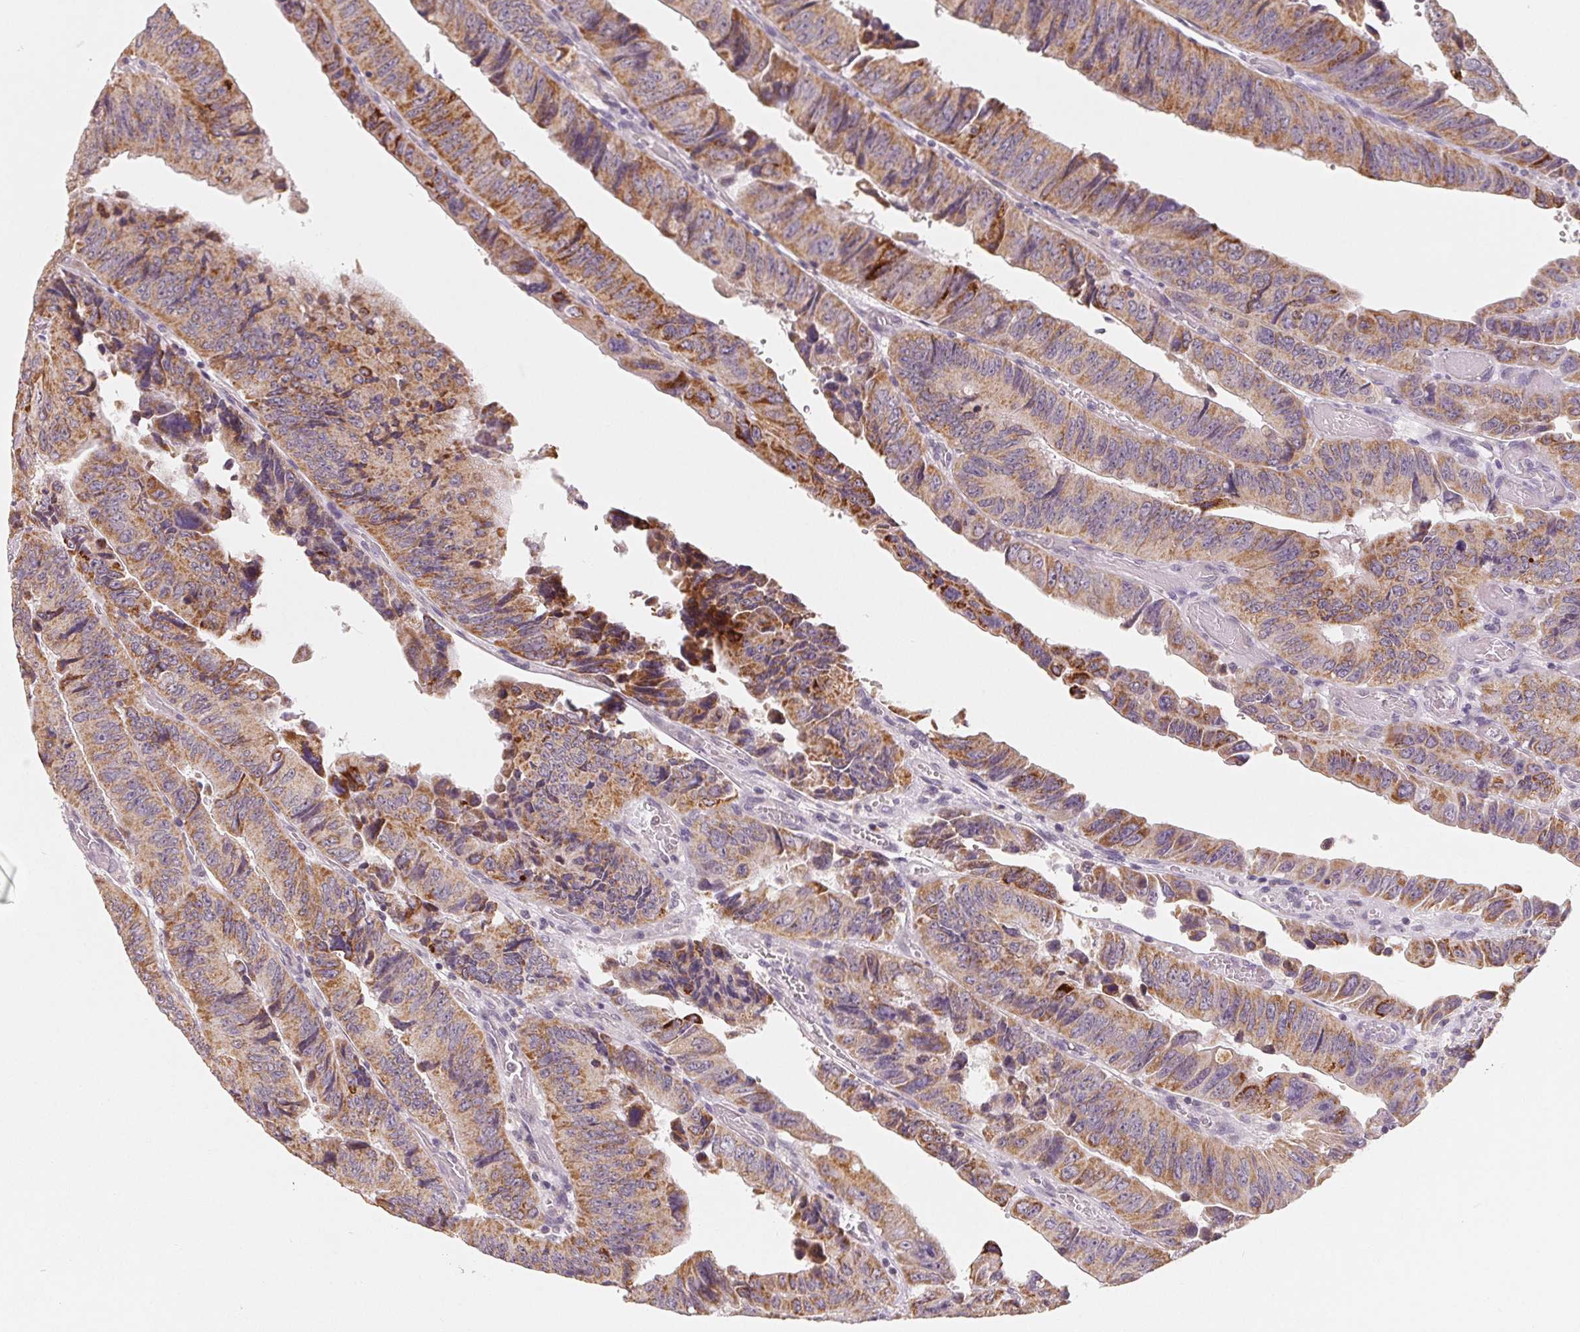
{"staining": {"intensity": "moderate", "quantity": ">75%", "location": "cytoplasmic/membranous"}, "tissue": "colorectal cancer", "cell_type": "Tumor cells", "image_type": "cancer", "snomed": [{"axis": "morphology", "description": "Adenocarcinoma, NOS"}, {"axis": "topography", "description": "Colon"}], "caption": "Moderate cytoplasmic/membranous protein positivity is identified in approximately >75% of tumor cells in colorectal cancer (adenocarcinoma).", "gene": "GHITM", "patient": {"sex": "female", "age": 84}}